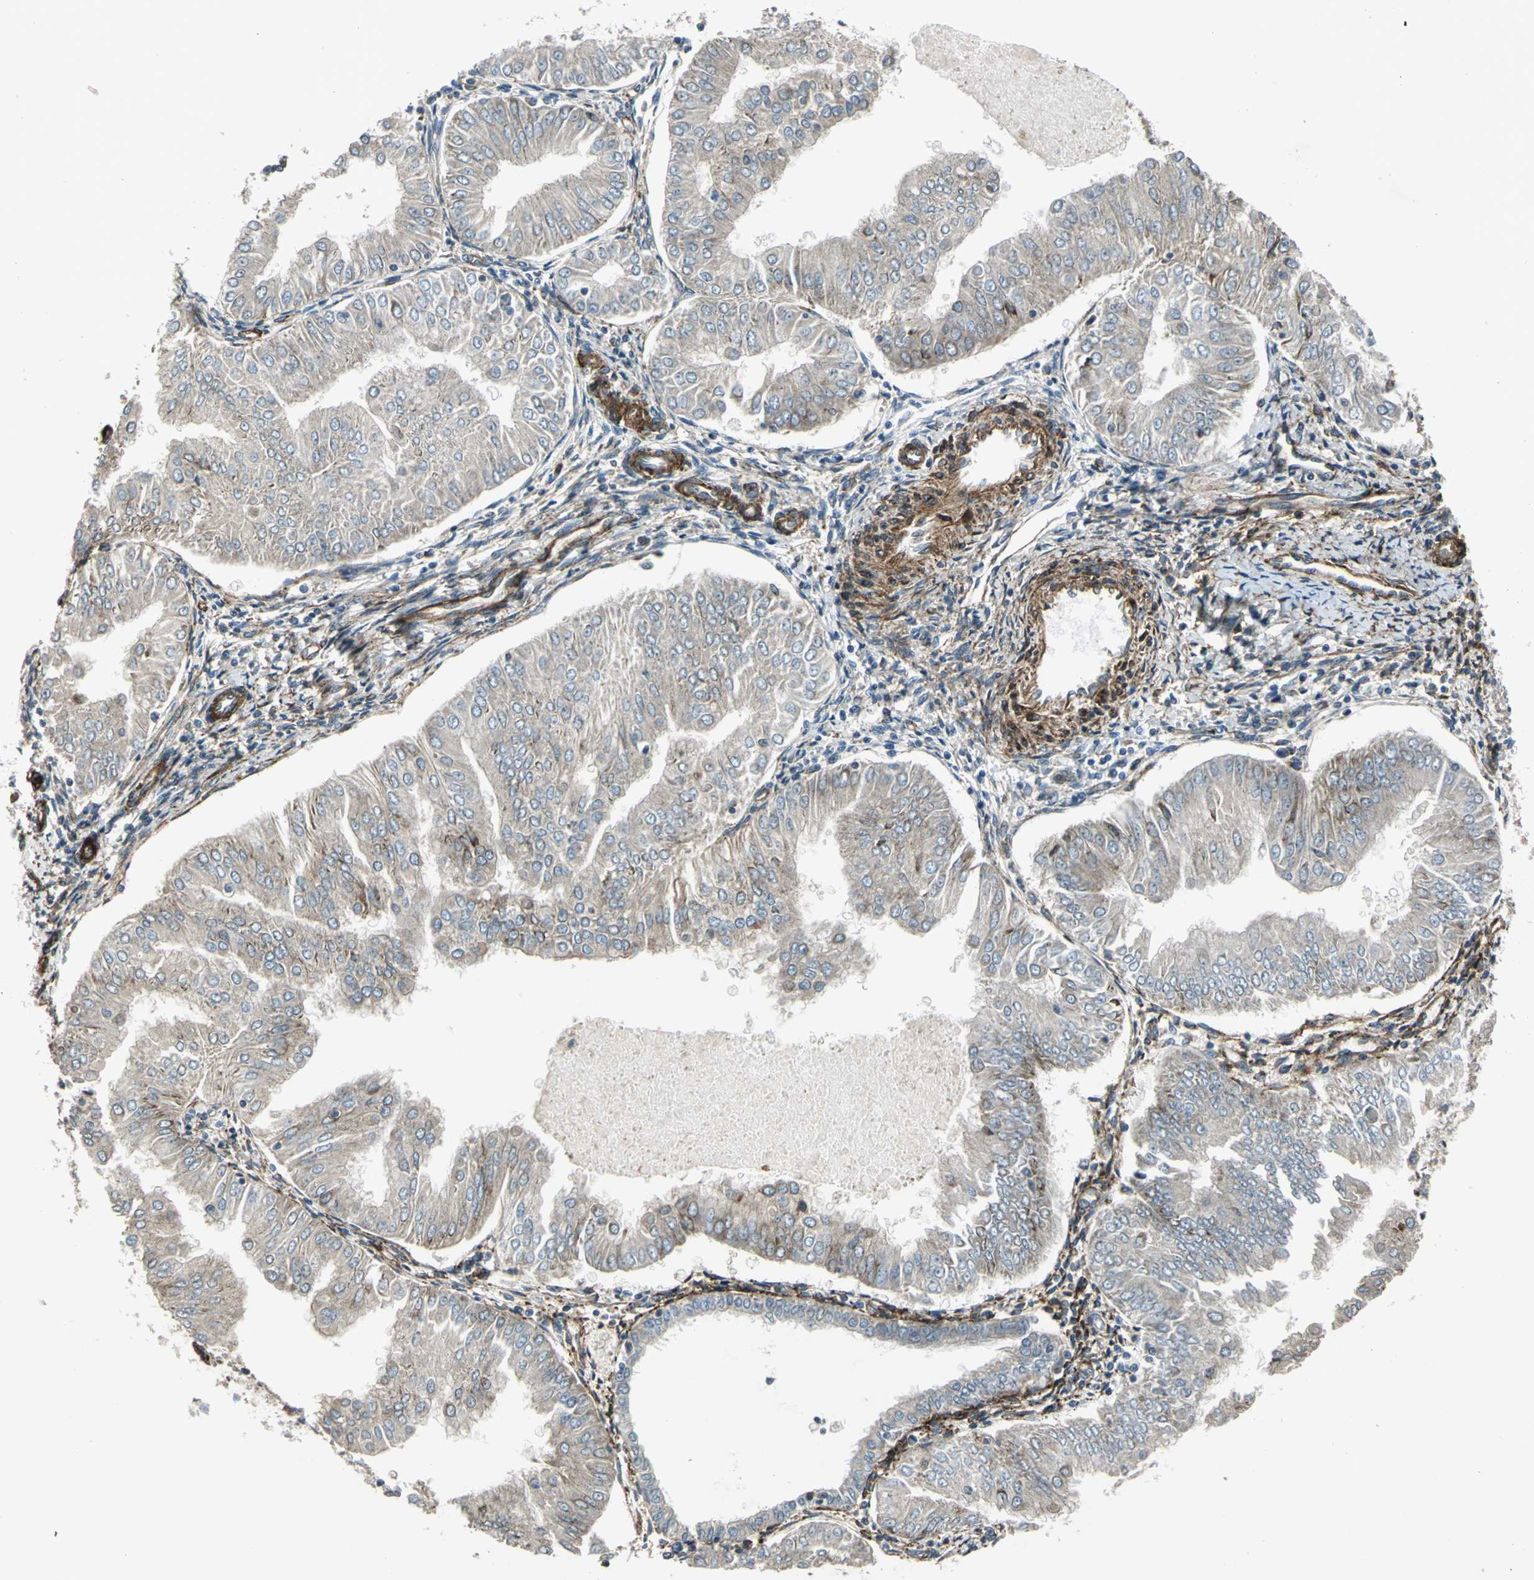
{"staining": {"intensity": "weak", "quantity": "25%-75%", "location": "cytoplasmic/membranous"}, "tissue": "endometrial cancer", "cell_type": "Tumor cells", "image_type": "cancer", "snomed": [{"axis": "morphology", "description": "Adenocarcinoma, NOS"}, {"axis": "topography", "description": "Endometrium"}], "caption": "Immunohistochemical staining of adenocarcinoma (endometrial) exhibits low levels of weak cytoplasmic/membranous expression in about 25%-75% of tumor cells.", "gene": "HTATIP2", "patient": {"sex": "female", "age": 53}}